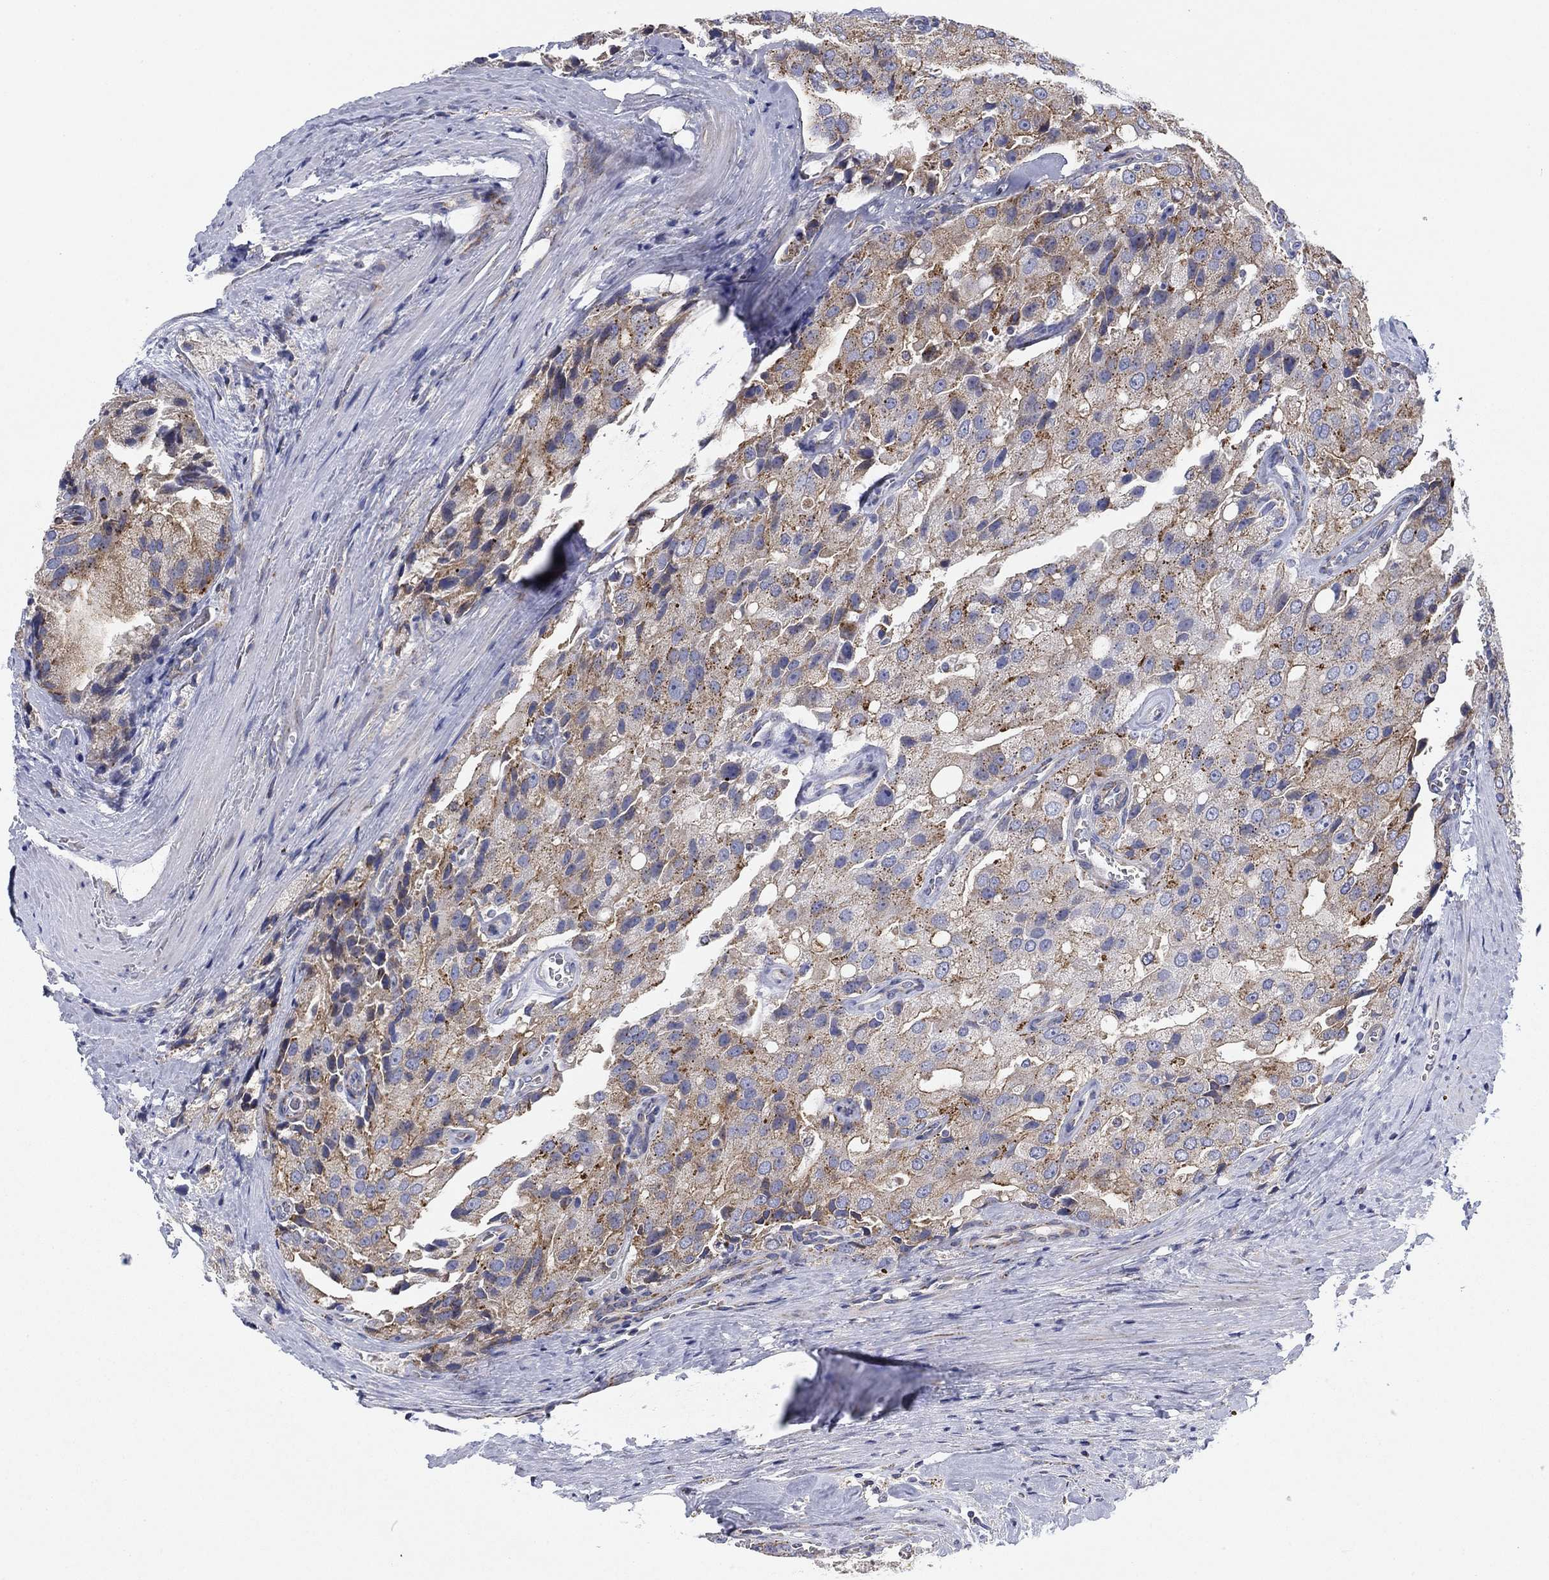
{"staining": {"intensity": "moderate", "quantity": "<25%", "location": "cytoplasmic/membranous"}, "tissue": "prostate cancer", "cell_type": "Tumor cells", "image_type": "cancer", "snomed": [{"axis": "morphology", "description": "Adenocarcinoma, NOS"}, {"axis": "topography", "description": "Prostate and seminal vesicle, NOS"}, {"axis": "topography", "description": "Prostate"}], "caption": "Immunohistochemistry (IHC) staining of prostate cancer, which exhibits low levels of moderate cytoplasmic/membranous expression in about <25% of tumor cells indicating moderate cytoplasmic/membranous protein expression. The staining was performed using DAB (3,3'-diaminobenzidine) (brown) for protein detection and nuclei were counterstained in hematoxylin (blue).", "gene": "NACAD", "patient": {"sex": "male", "age": 67}}